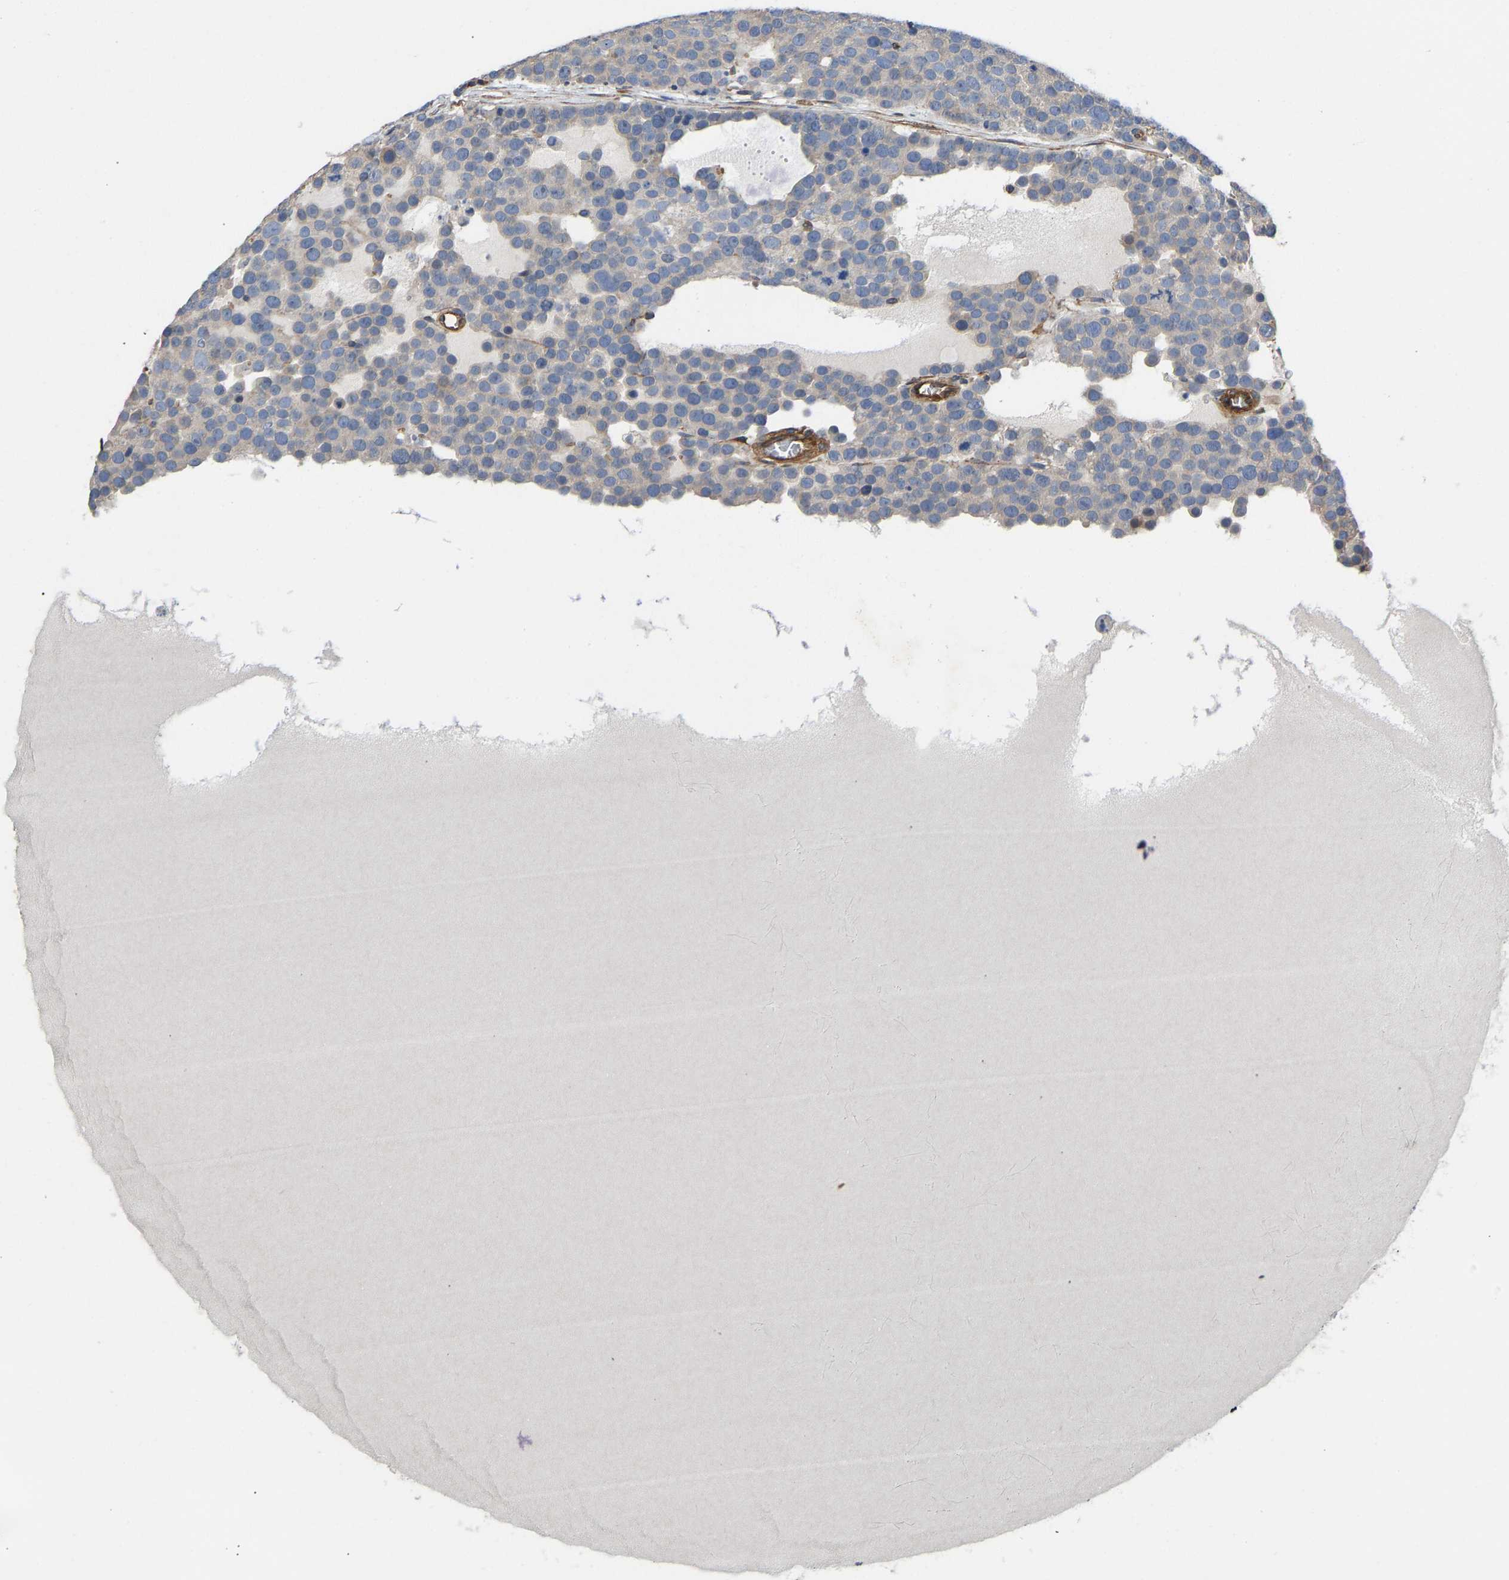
{"staining": {"intensity": "negative", "quantity": "none", "location": "none"}, "tissue": "testis cancer", "cell_type": "Tumor cells", "image_type": "cancer", "snomed": [{"axis": "morphology", "description": "Seminoma, NOS"}, {"axis": "topography", "description": "Testis"}], "caption": "Immunohistochemistry of testis cancer (seminoma) demonstrates no expression in tumor cells.", "gene": "ELMO2", "patient": {"sex": "male", "age": 71}}